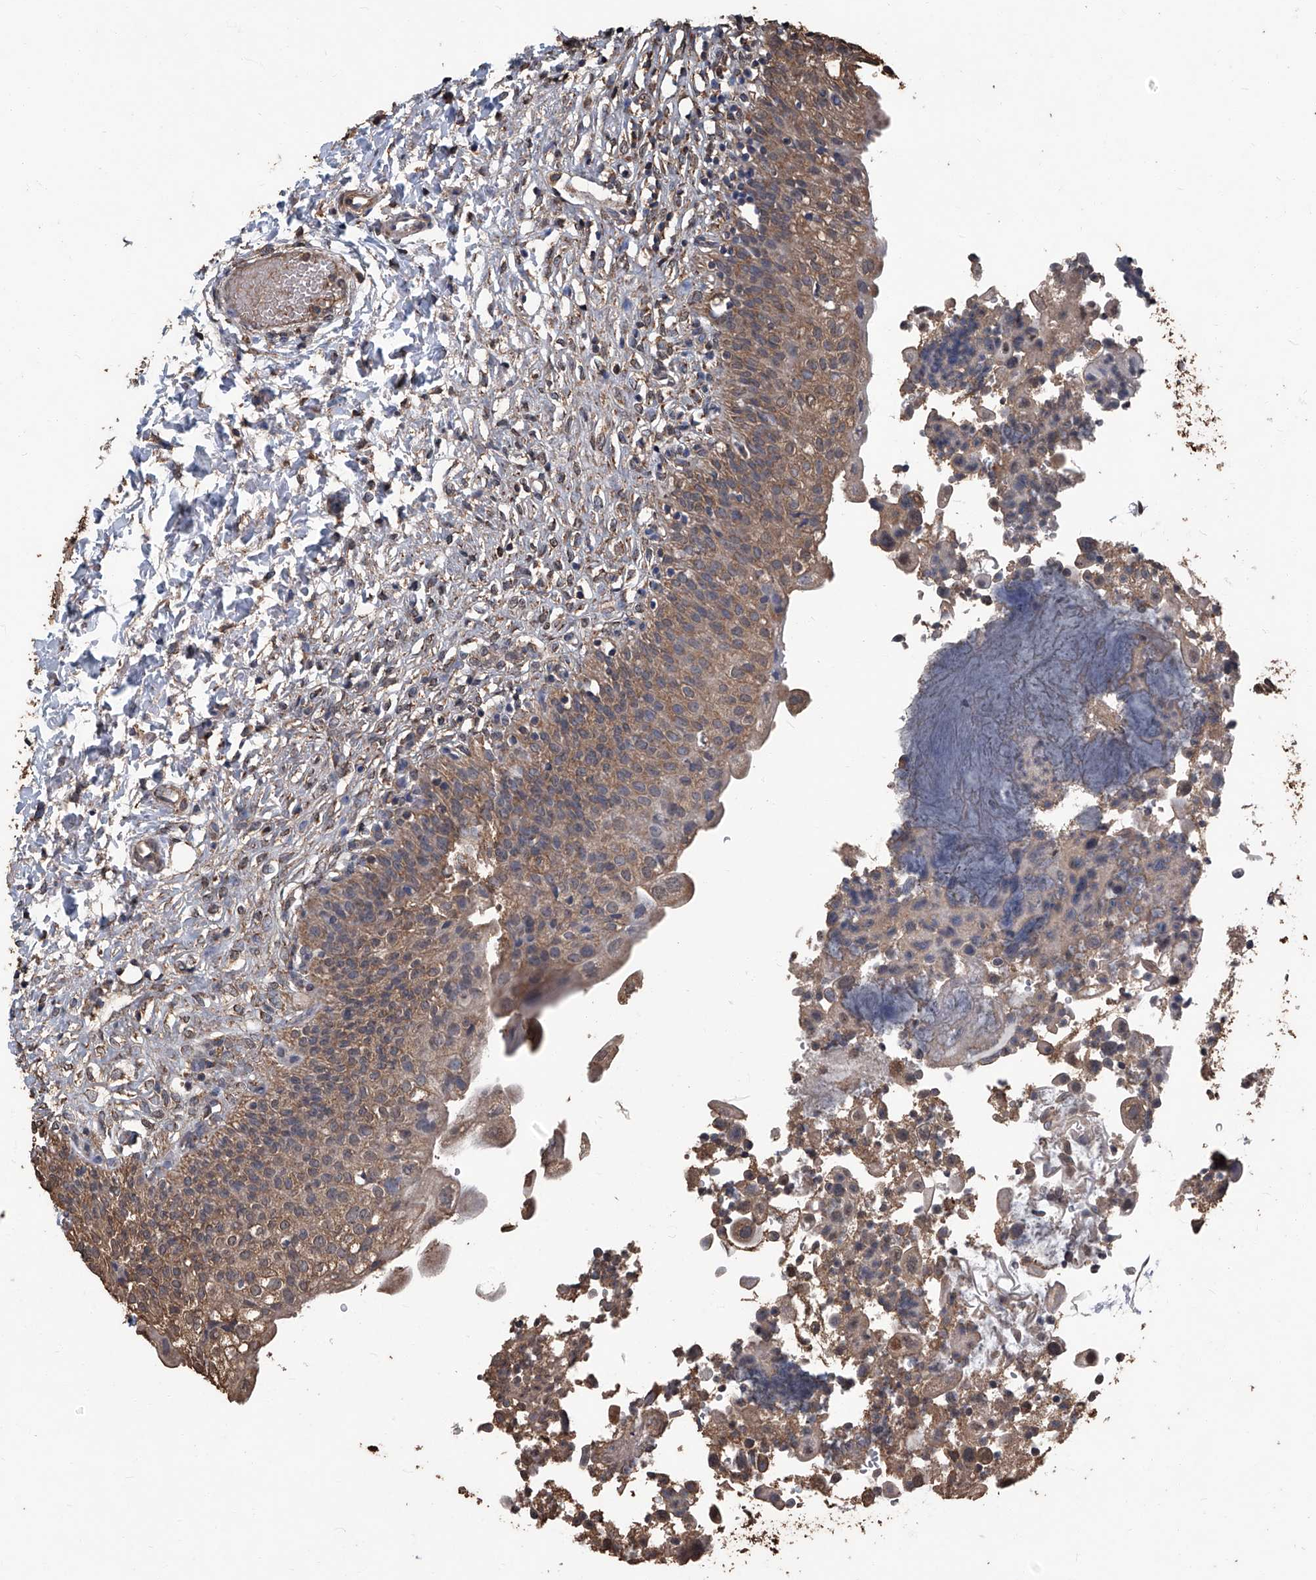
{"staining": {"intensity": "moderate", "quantity": ">75%", "location": "cytoplasmic/membranous"}, "tissue": "urinary bladder", "cell_type": "Urothelial cells", "image_type": "normal", "snomed": [{"axis": "morphology", "description": "Normal tissue, NOS"}, {"axis": "topography", "description": "Urinary bladder"}], "caption": "A high-resolution micrograph shows IHC staining of benign urinary bladder, which shows moderate cytoplasmic/membranous expression in approximately >75% of urothelial cells.", "gene": "STARD7", "patient": {"sex": "male", "age": 55}}